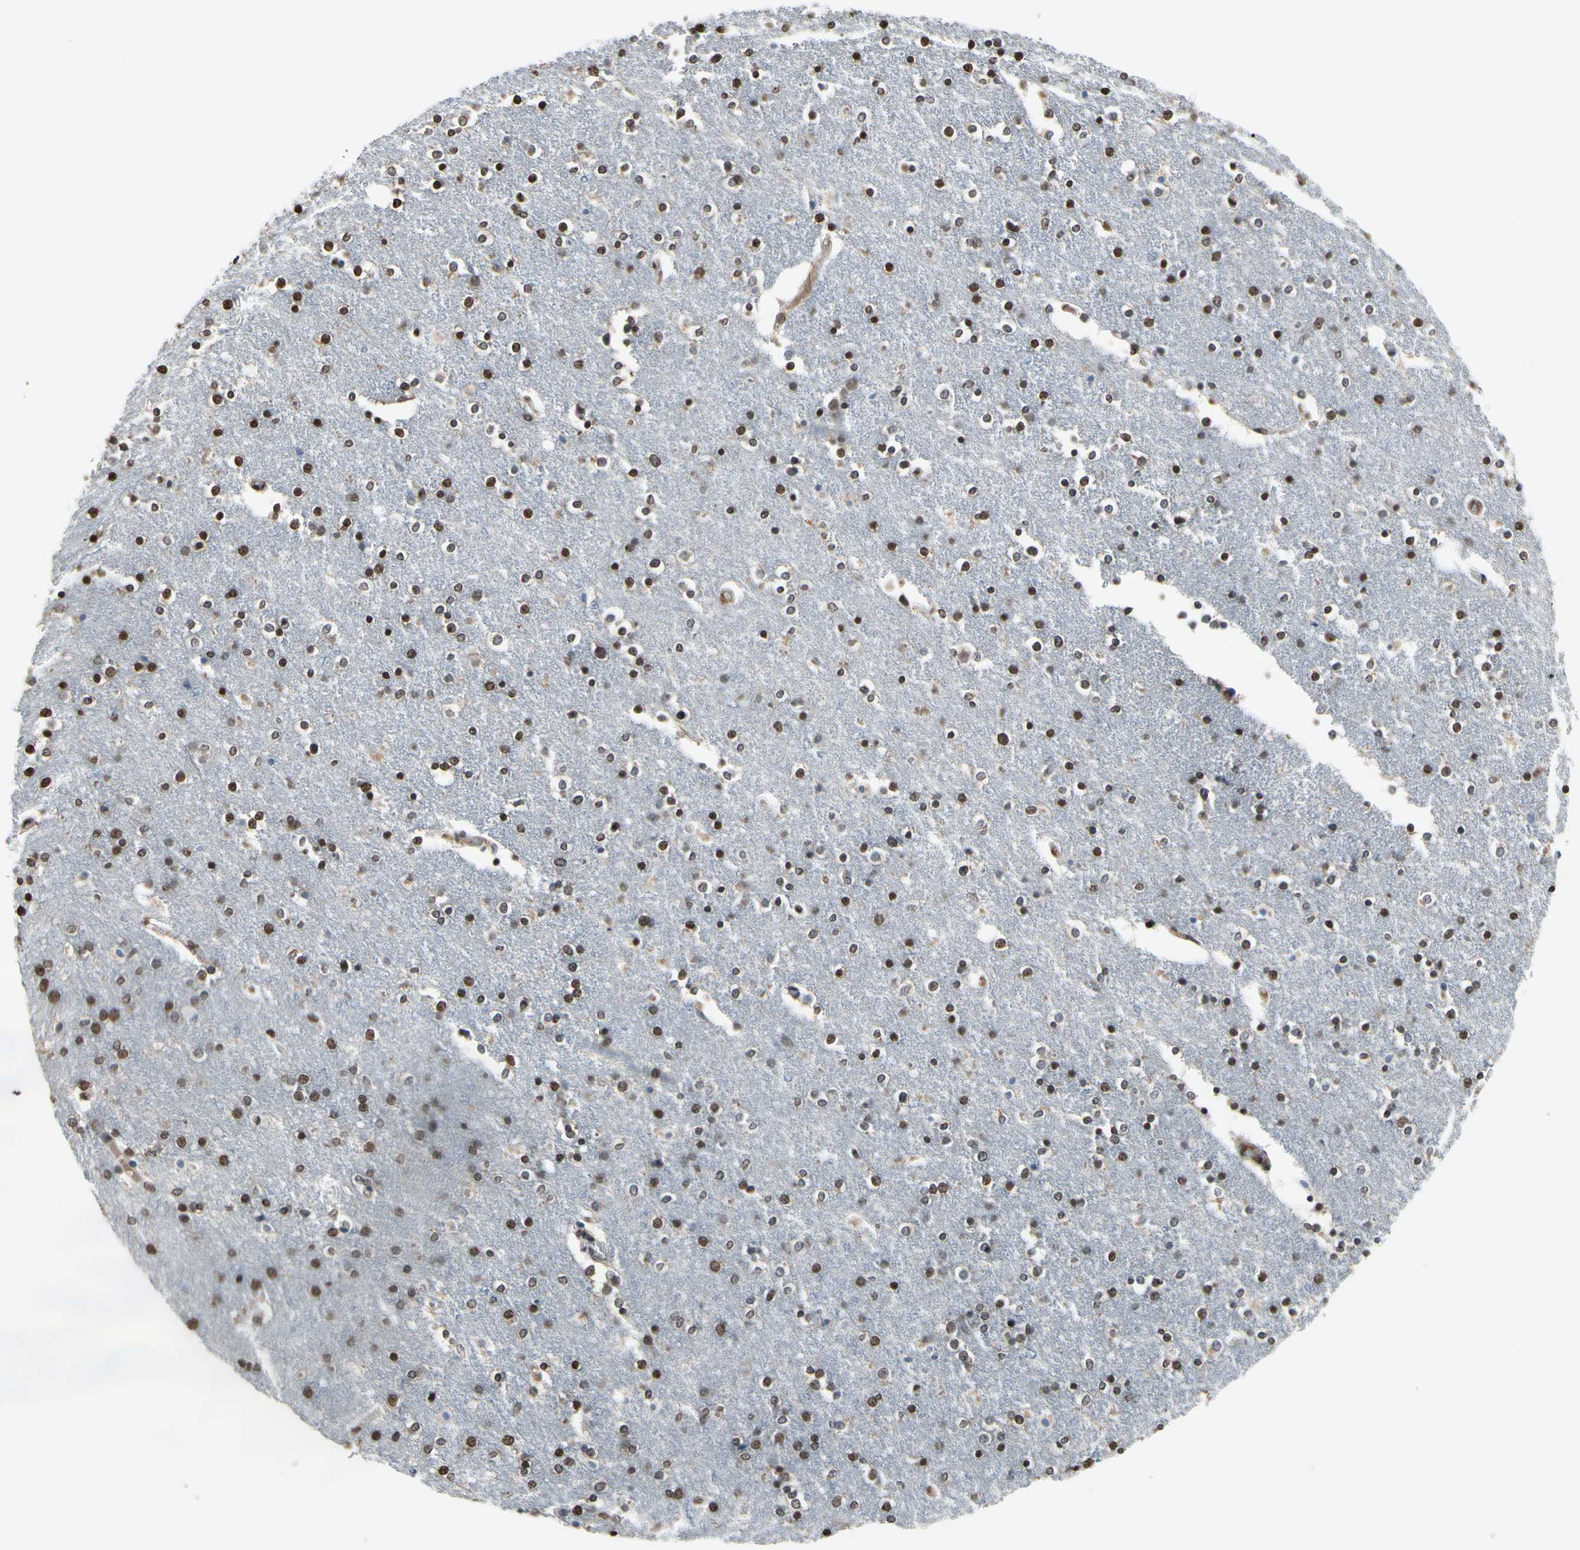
{"staining": {"intensity": "strong", "quantity": ">75%", "location": "nuclear"}, "tissue": "caudate", "cell_type": "Glial cells", "image_type": "normal", "snomed": [{"axis": "morphology", "description": "Normal tissue, NOS"}, {"axis": "topography", "description": "Lateral ventricle wall"}], "caption": "Glial cells exhibit strong nuclear staining in about >75% of cells in normal caudate. The staining was performed using DAB to visualize the protein expression in brown, while the nuclei were stained in blue with hematoxylin (Magnification: 20x).", "gene": "HIPK2", "patient": {"sex": "female", "age": 54}}